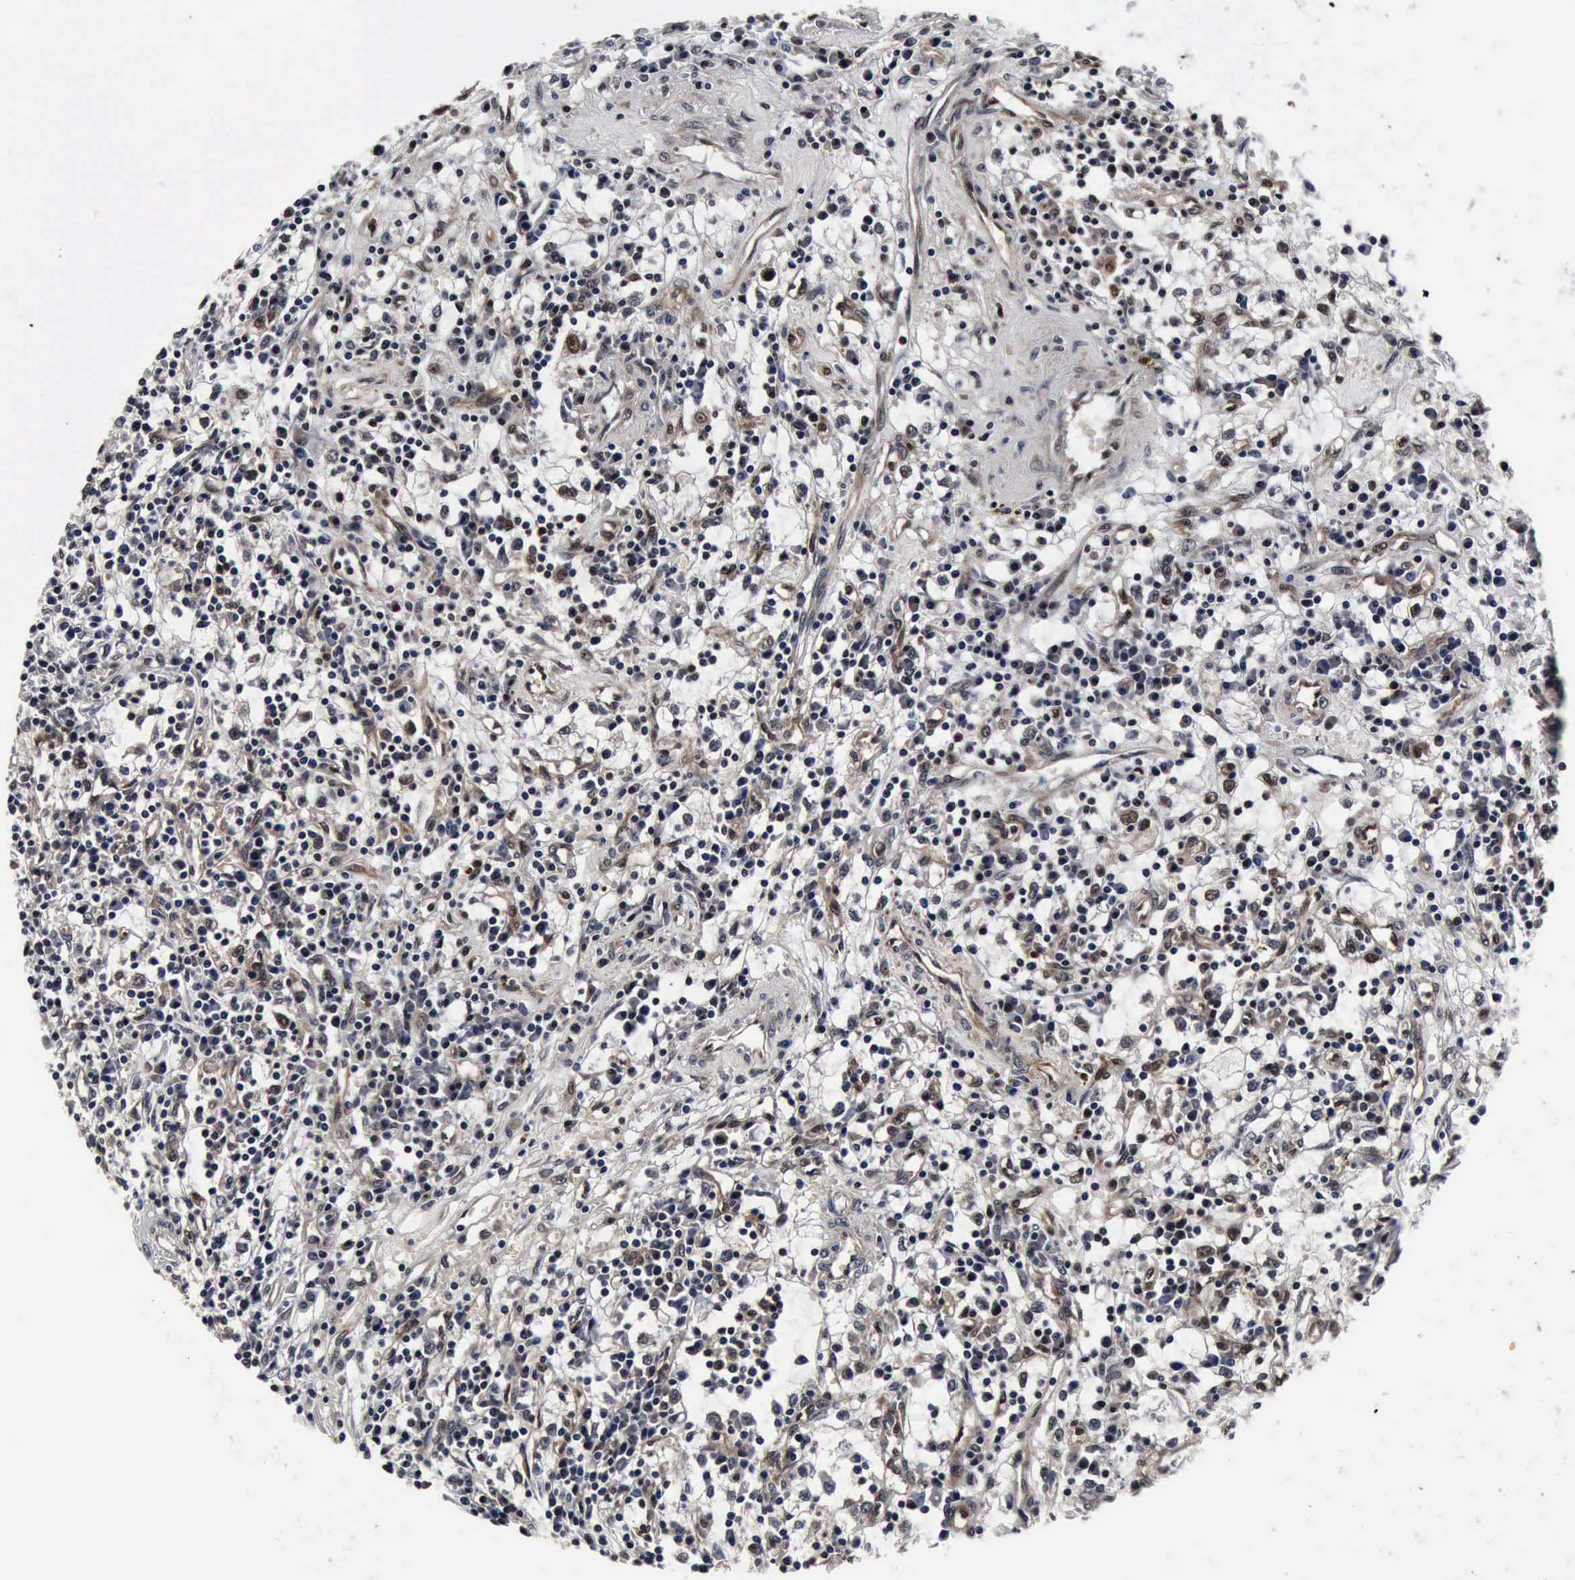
{"staining": {"intensity": "moderate", "quantity": "25%-75%", "location": "cytoplasmic/membranous"}, "tissue": "renal cancer", "cell_type": "Tumor cells", "image_type": "cancer", "snomed": [{"axis": "morphology", "description": "Adenocarcinoma, NOS"}, {"axis": "topography", "description": "Kidney"}], "caption": "There is medium levels of moderate cytoplasmic/membranous expression in tumor cells of adenocarcinoma (renal), as demonstrated by immunohistochemical staining (brown color).", "gene": "UBC", "patient": {"sex": "male", "age": 82}}